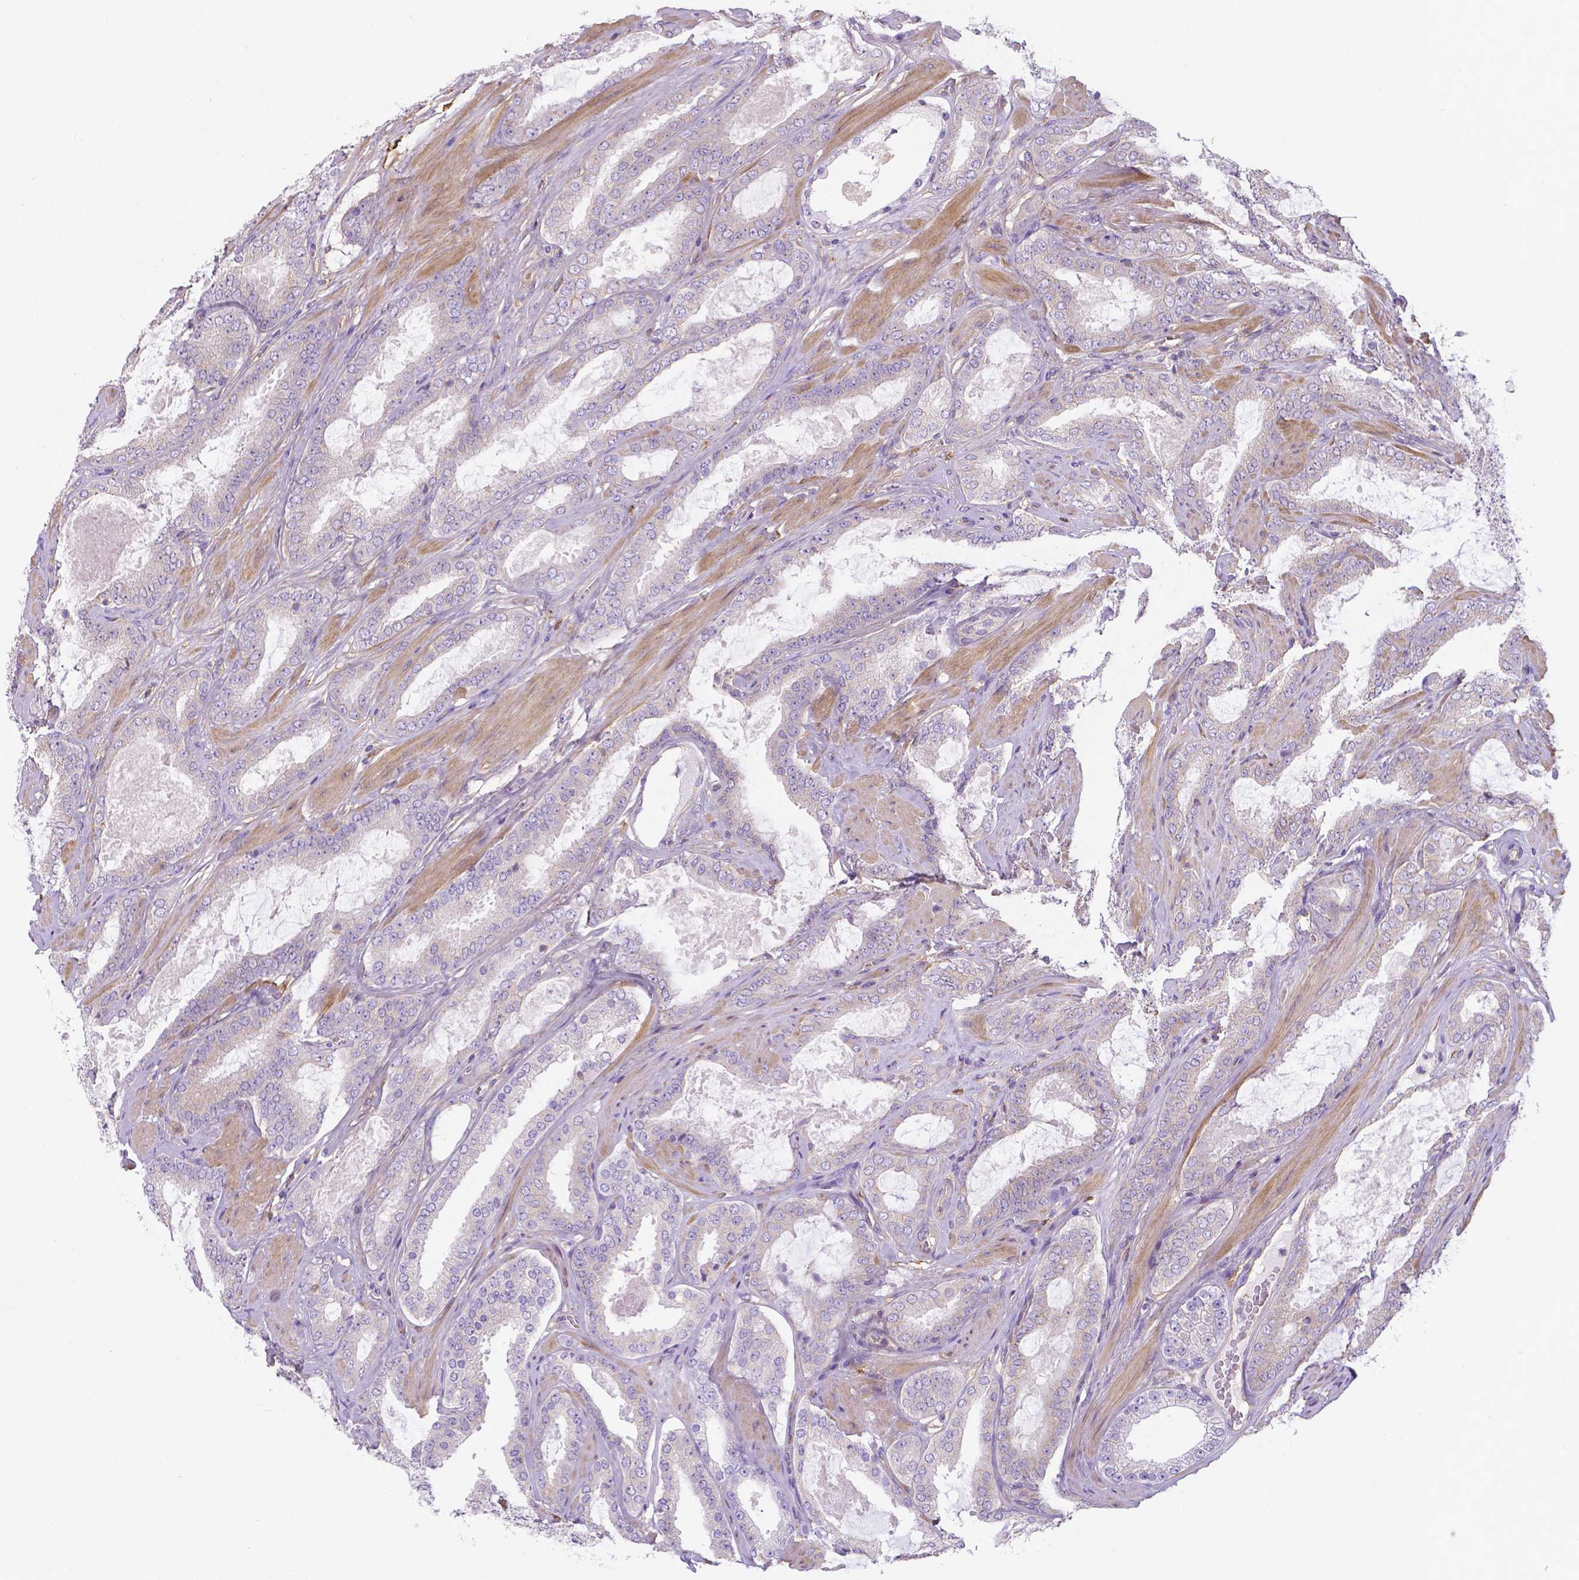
{"staining": {"intensity": "negative", "quantity": "none", "location": "none"}, "tissue": "prostate cancer", "cell_type": "Tumor cells", "image_type": "cancer", "snomed": [{"axis": "morphology", "description": "Adenocarcinoma, High grade"}, {"axis": "topography", "description": "Prostate"}], "caption": "Micrograph shows no significant protein expression in tumor cells of prostate cancer (adenocarcinoma (high-grade)).", "gene": "CRMP1", "patient": {"sex": "male", "age": 63}}